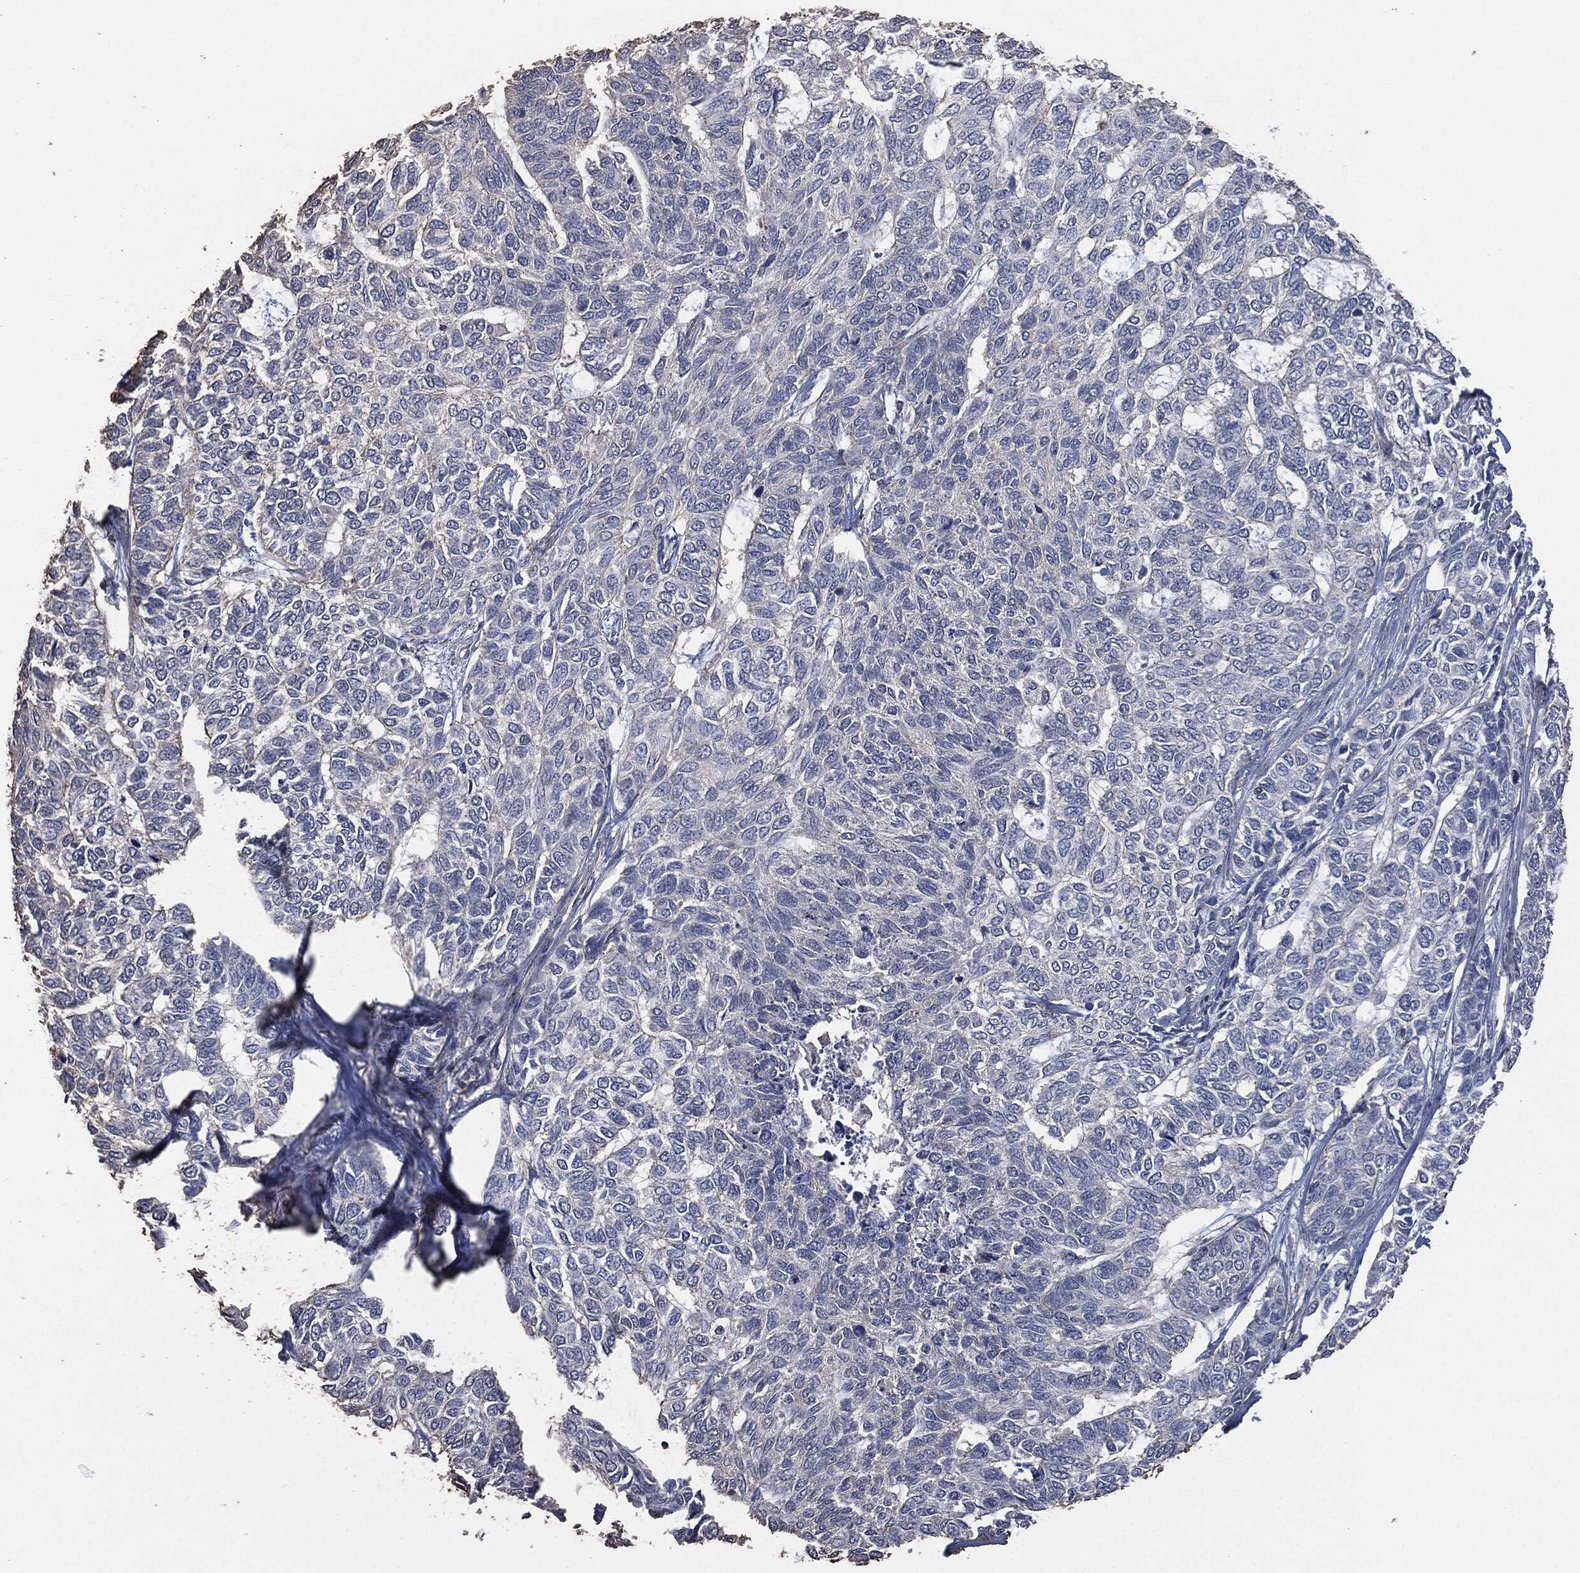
{"staining": {"intensity": "negative", "quantity": "none", "location": "none"}, "tissue": "skin cancer", "cell_type": "Tumor cells", "image_type": "cancer", "snomed": [{"axis": "morphology", "description": "Basal cell carcinoma"}, {"axis": "topography", "description": "Skin"}], "caption": "A high-resolution histopathology image shows immunohistochemistry staining of skin cancer, which reveals no significant staining in tumor cells. Brightfield microscopy of immunohistochemistry (IHC) stained with DAB (3,3'-diaminobenzidine) (brown) and hematoxylin (blue), captured at high magnification.", "gene": "MSLN", "patient": {"sex": "female", "age": 65}}